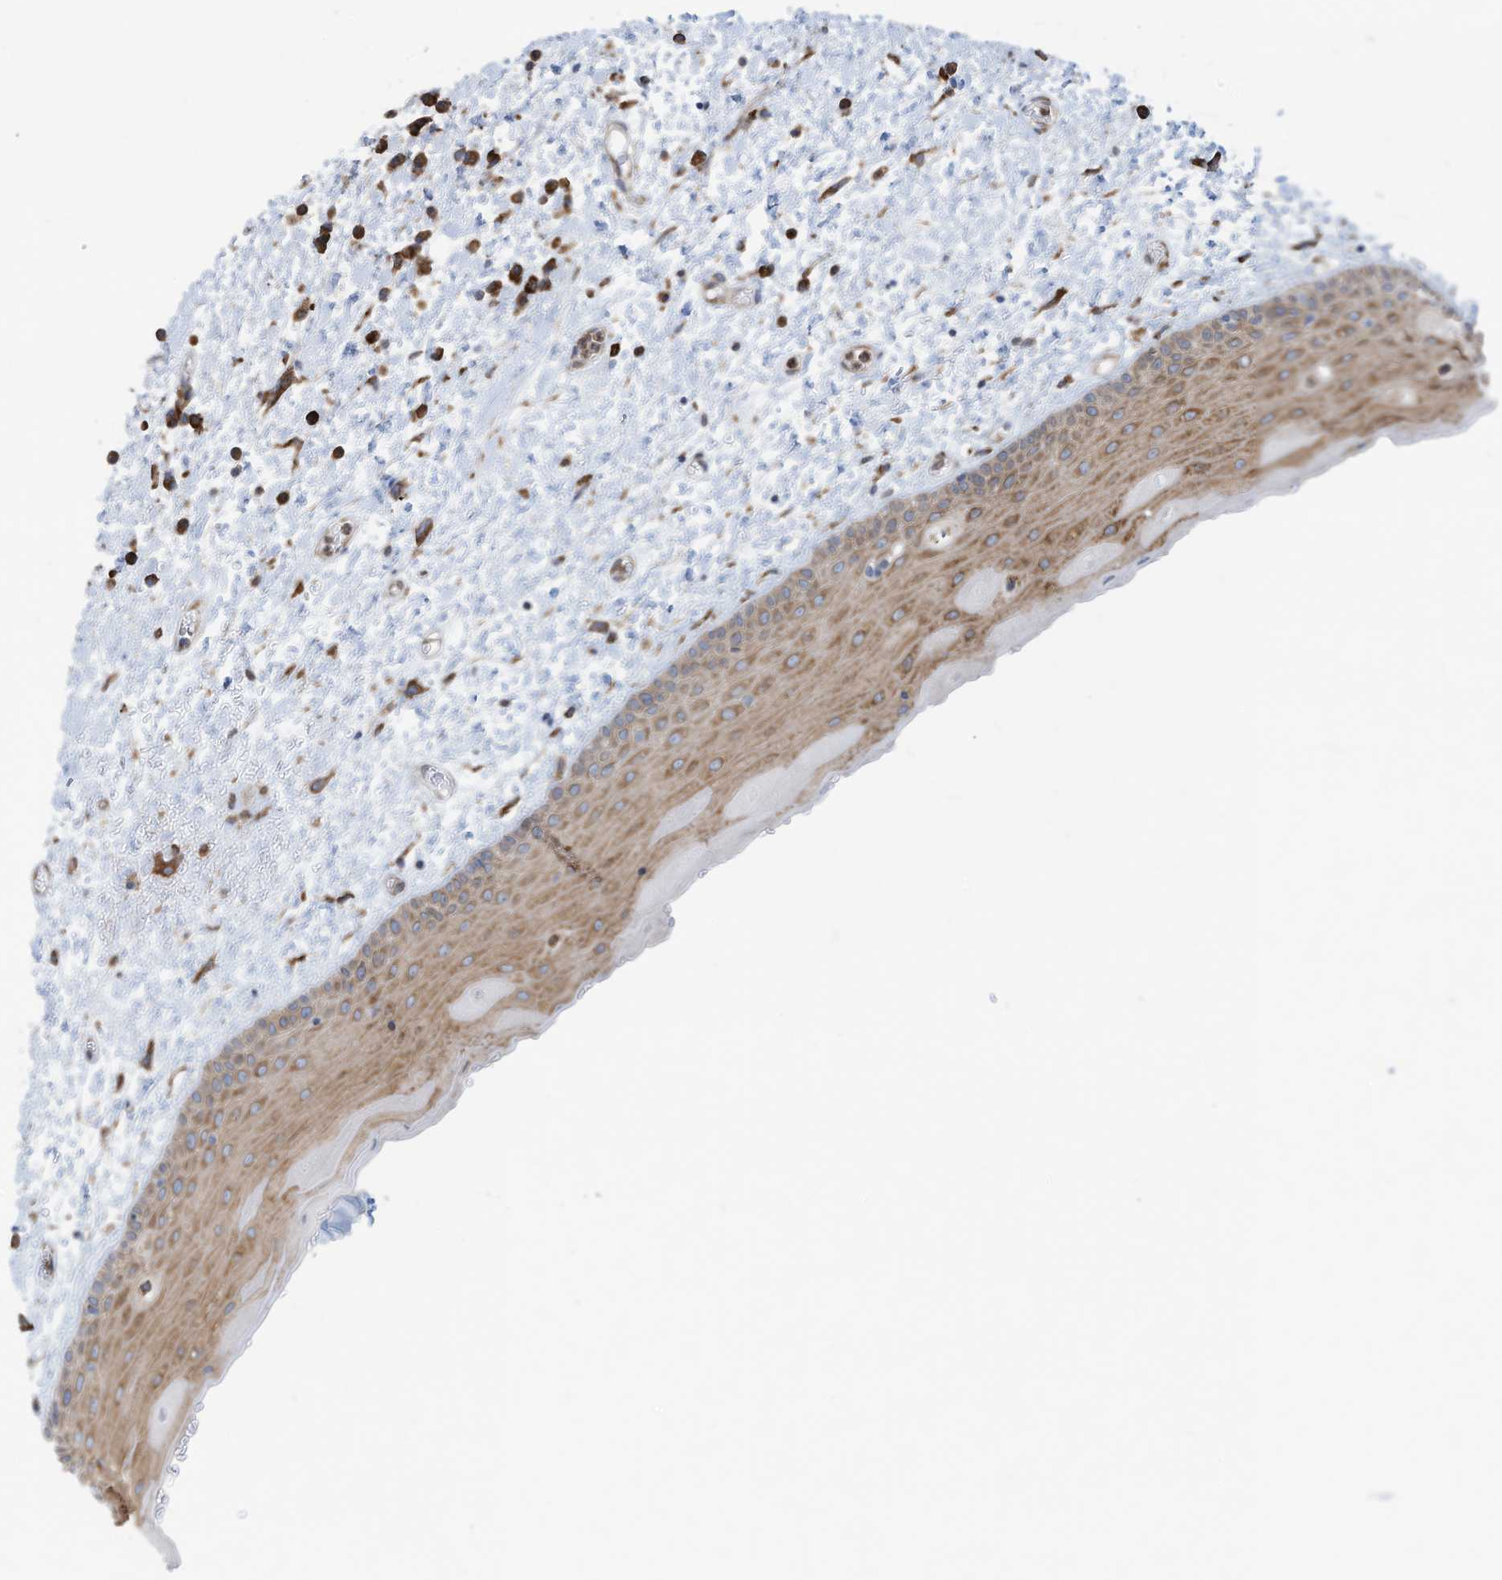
{"staining": {"intensity": "moderate", "quantity": ">75%", "location": "cytoplasmic/membranous"}, "tissue": "oral mucosa", "cell_type": "Squamous epithelial cells", "image_type": "normal", "snomed": [{"axis": "morphology", "description": "Normal tissue, NOS"}, {"axis": "topography", "description": "Oral tissue"}], "caption": "Moderate cytoplasmic/membranous protein staining is present in approximately >75% of squamous epithelial cells in oral mucosa. The staining was performed using DAB to visualize the protein expression in brown, while the nuclei were stained in blue with hematoxylin (Magnification: 20x).", "gene": "ZNF354C", "patient": {"sex": "female", "age": 76}}